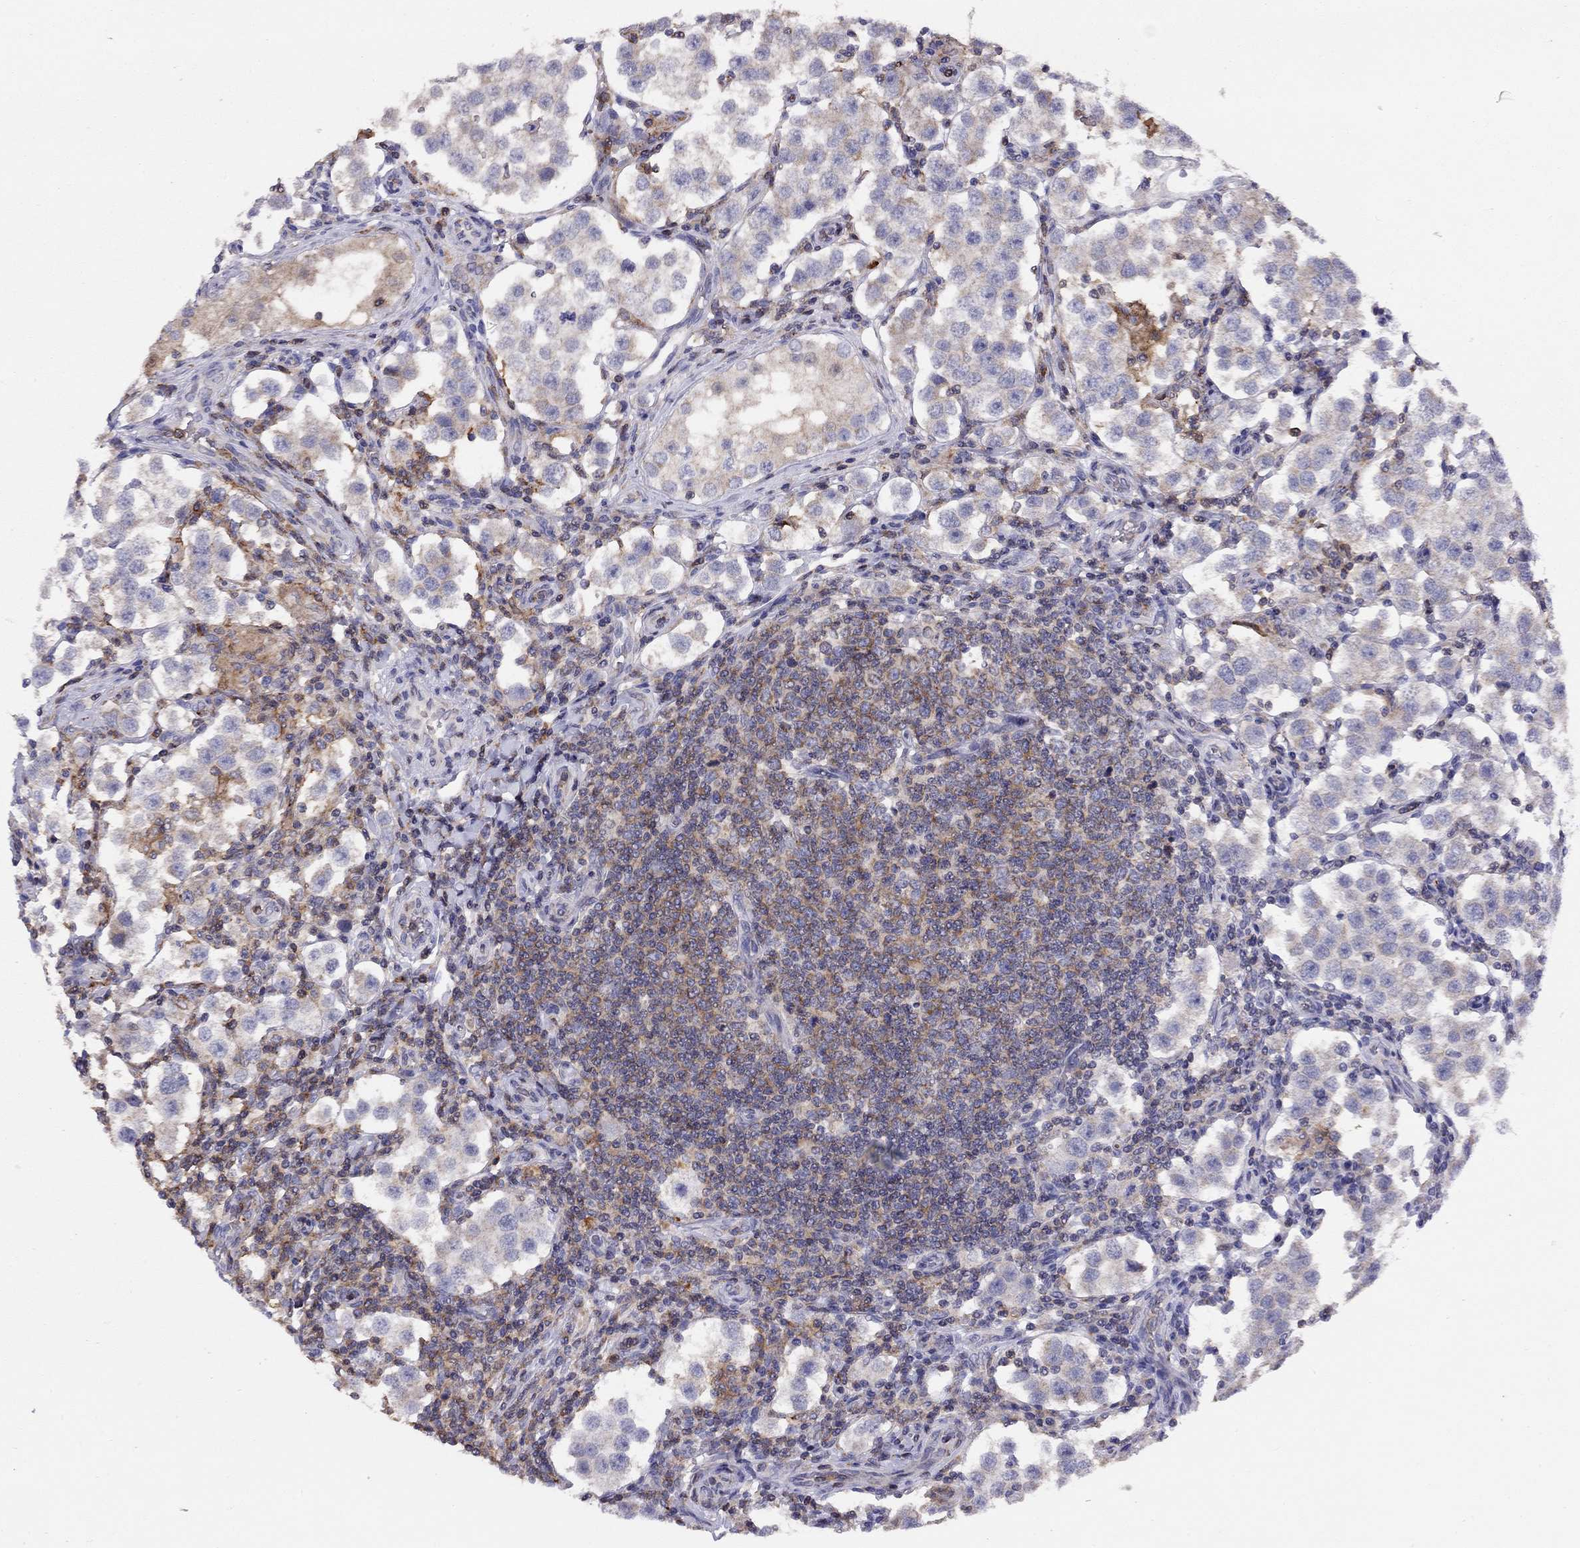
{"staining": {"intensity": "weak", "quantity": "<25%", "location": "cytoplasmic/membranous"}, "tissue": "testis cancer", "cell_type": "Tumor cells", "image_type": "cancer", "snomed": [{"axis": "morphology", "description": "Seminoma, NOS"}, {"axis": "topography", "description": "Testis"}], "caption": "Immunohistochemistry micrograph of testis cancer (seminoma) stained for a protein (brown), which demonstrates no positivity in tumor cells. (DAB (3,3'-diaminobenzidine) immunohistochemistry (IHC), high magnification).", "gene": "CITED1", "patient": {"sex": "male", "age": 37}}